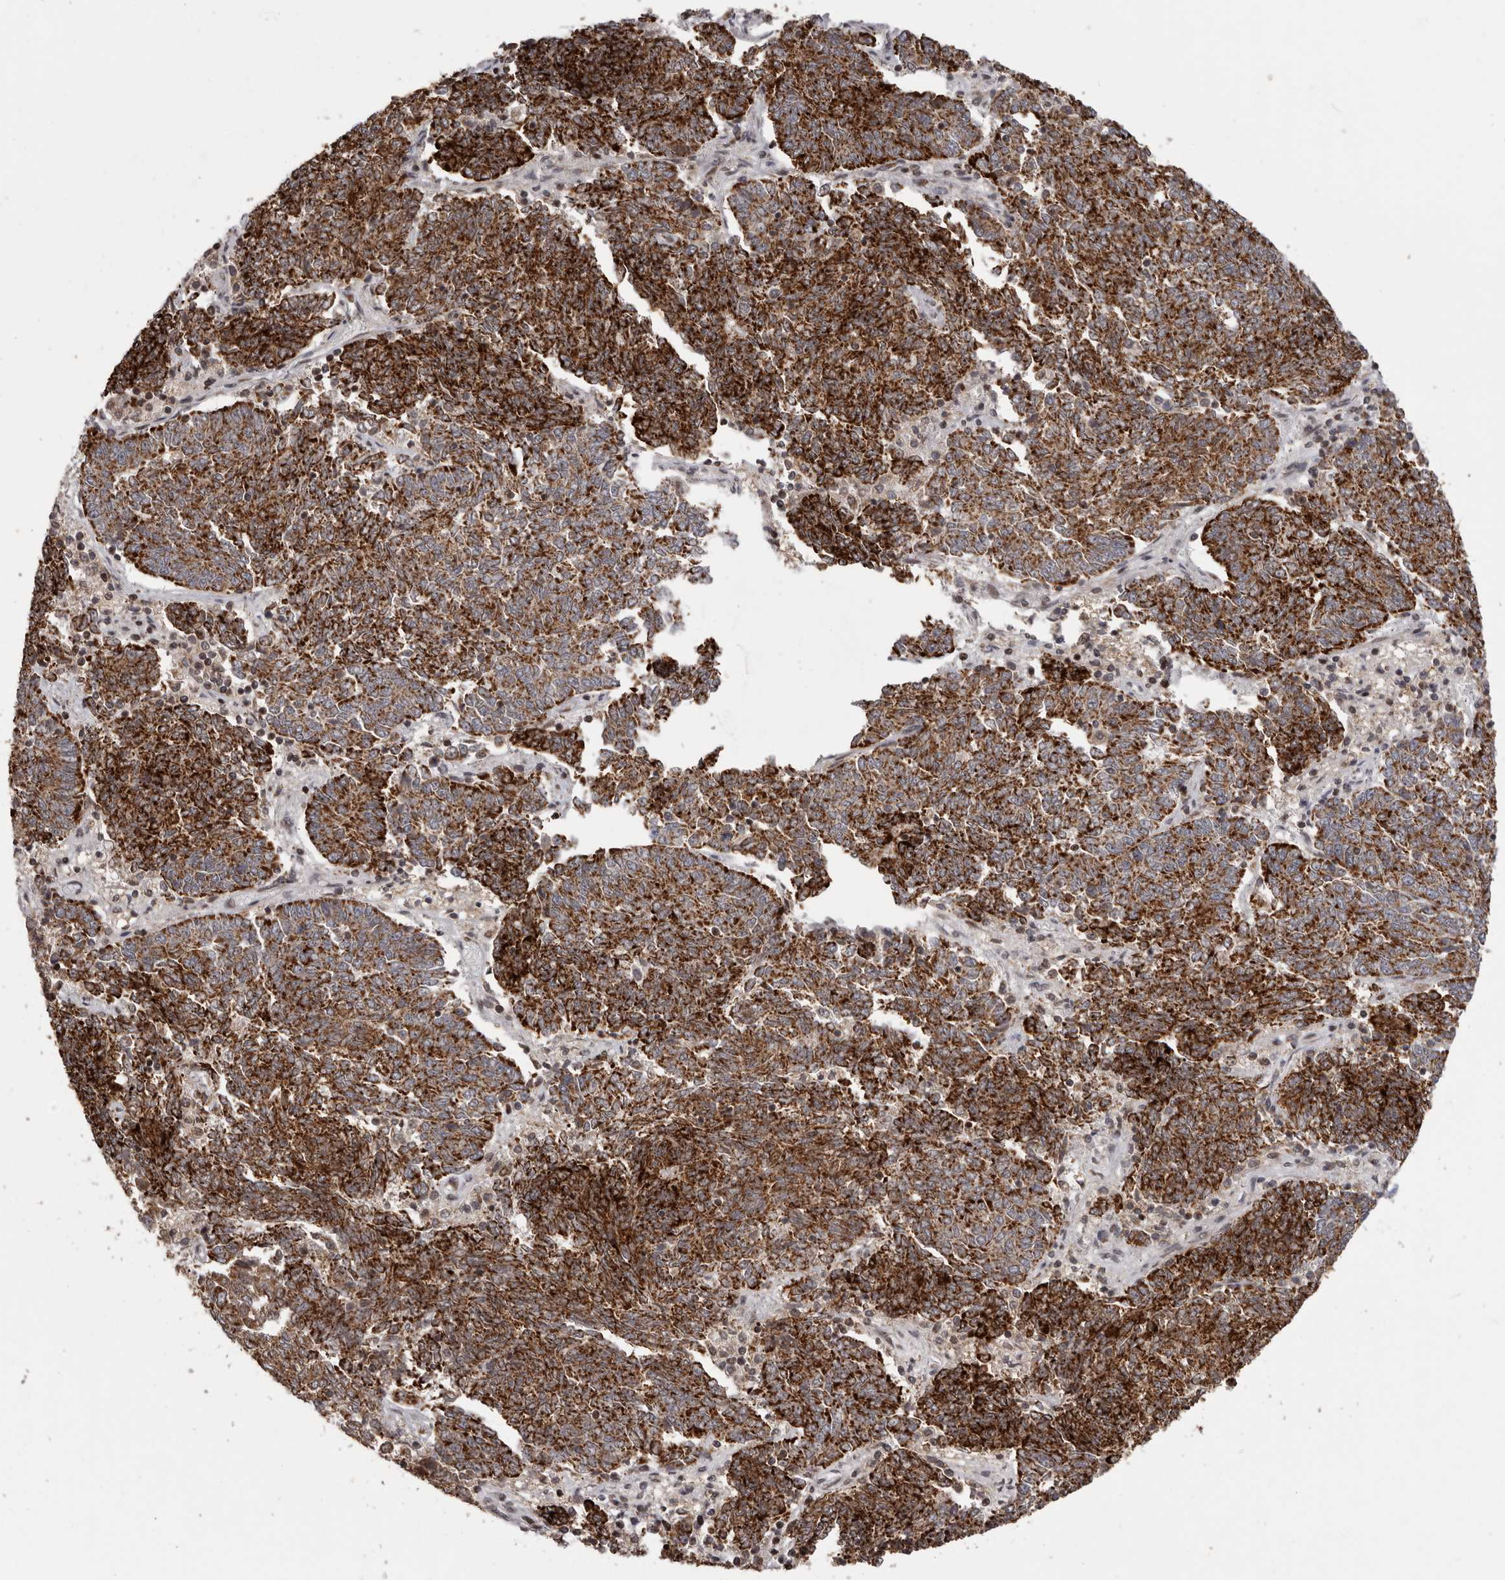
{"staining": {"intensity": "strong", "quantity": ">75%", "location": "cytoplasmic/membranous"}, "tissue": "endometrial cancer", "cell_type": "Tumor cells", "image_type": "cancer", "snomed": [{"axis": "morphology", "description": "Adenocarcinoma, NOS"}, {"axis": "topography", "description": "Endometrium"}], "caption": "DAB immunohistochemical staining of human endometrial cancer (adenocarcinoma) reveals strong cytoplasmic/membranous protein positivity in about >75% of tumor cells.", "gene": "C17orf99", "patient": {"sex": "female", "age": 80}}